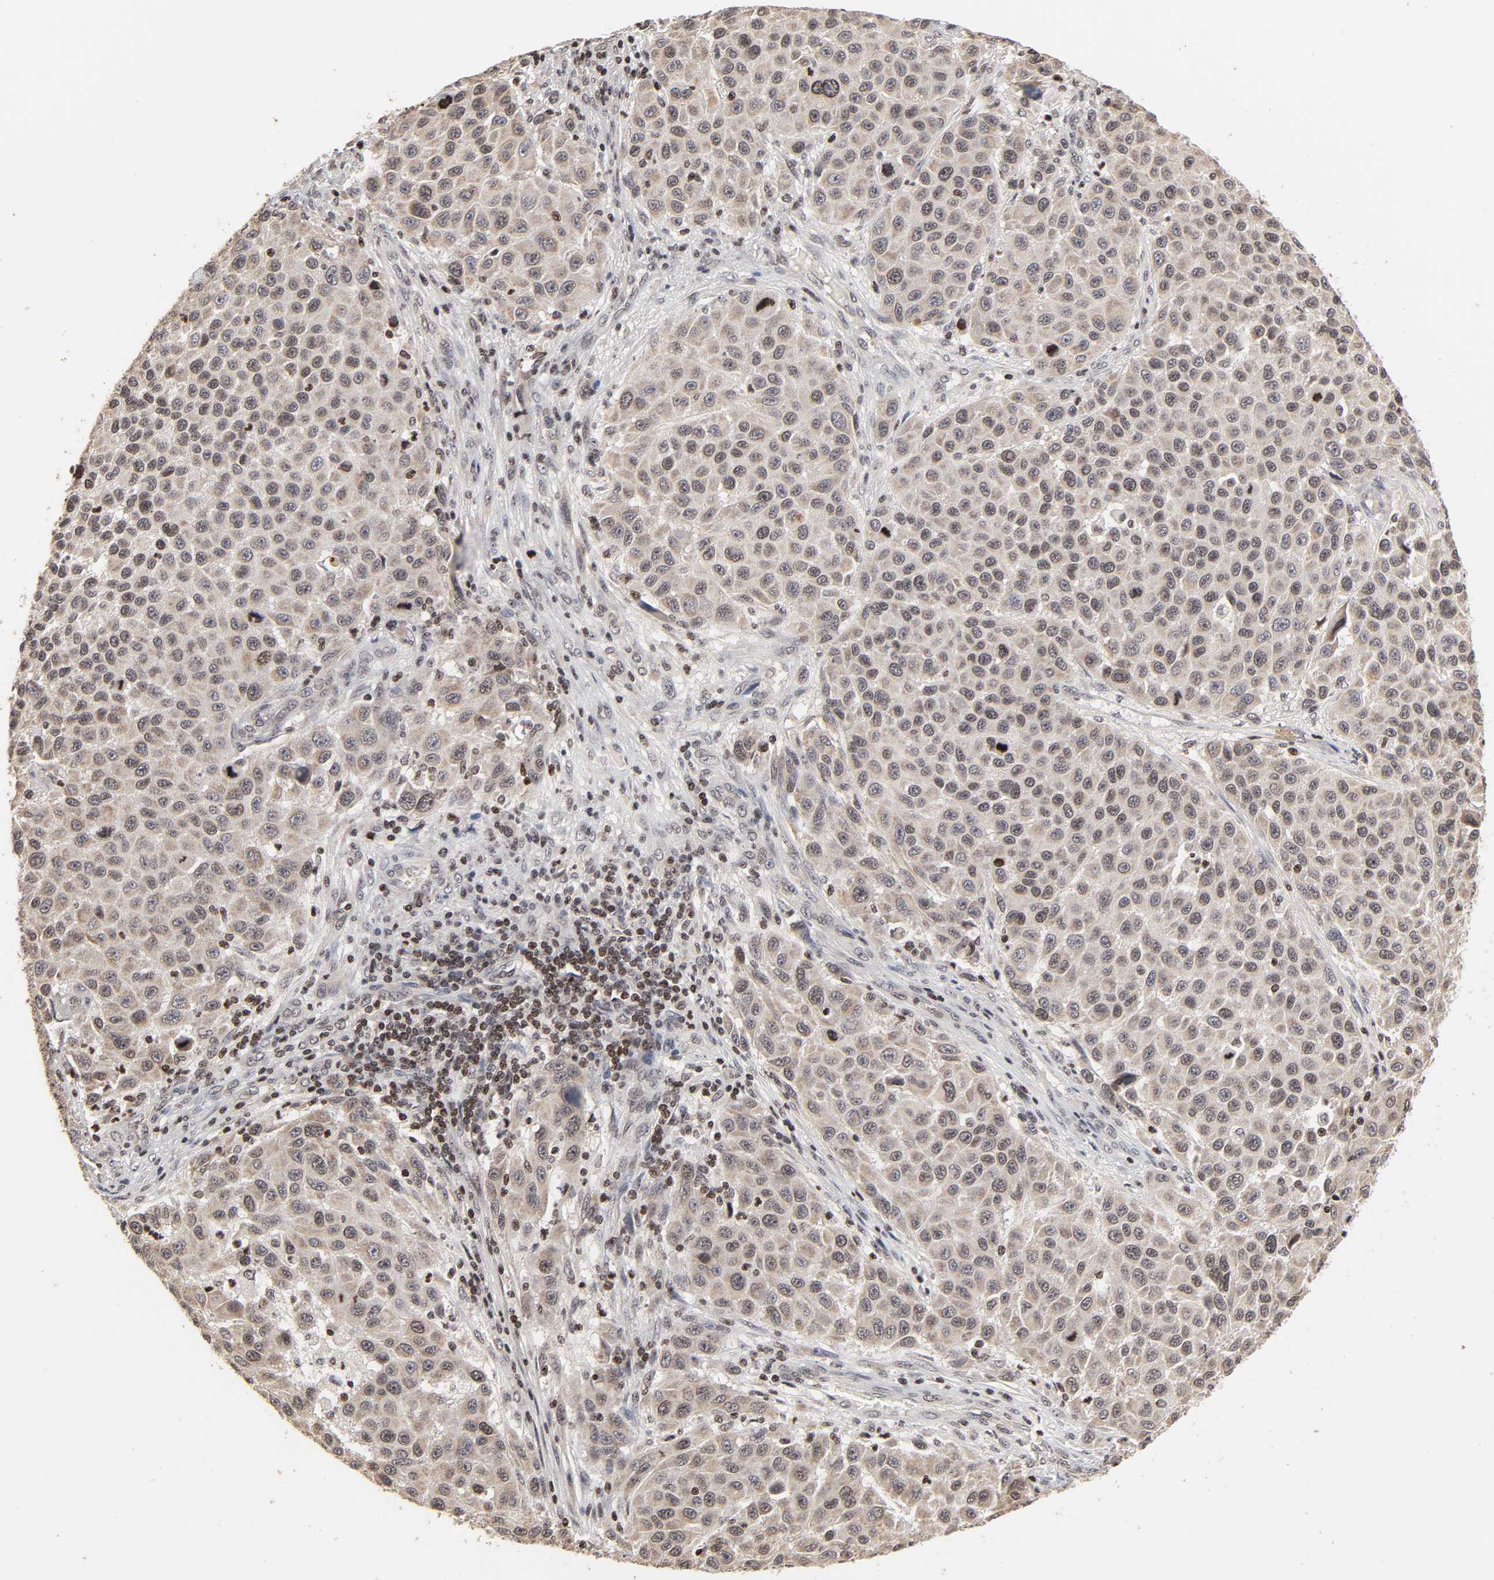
{"staining": {"intensity": "weak", "quantity": "<25%", "location": "cytoplasmic/membranous"}, "tissue": "melanoma", "cell_type": "Tumor cells", "image_type": "cancer", "snomed": [{"axis": "morphology", "description": "Malignant melanoma, Metastatic site"}, {"axis": "topography", "description": "Lymph node"}], "caption": "DAB (3,3'-diaminobenzidine) immunohistochemical staining of human malignant melanoma (metastatic site) displays no significant positivity in tumor cells.", "gene": "ZNF473", "patient": {"sex": "male", "age": 61}}